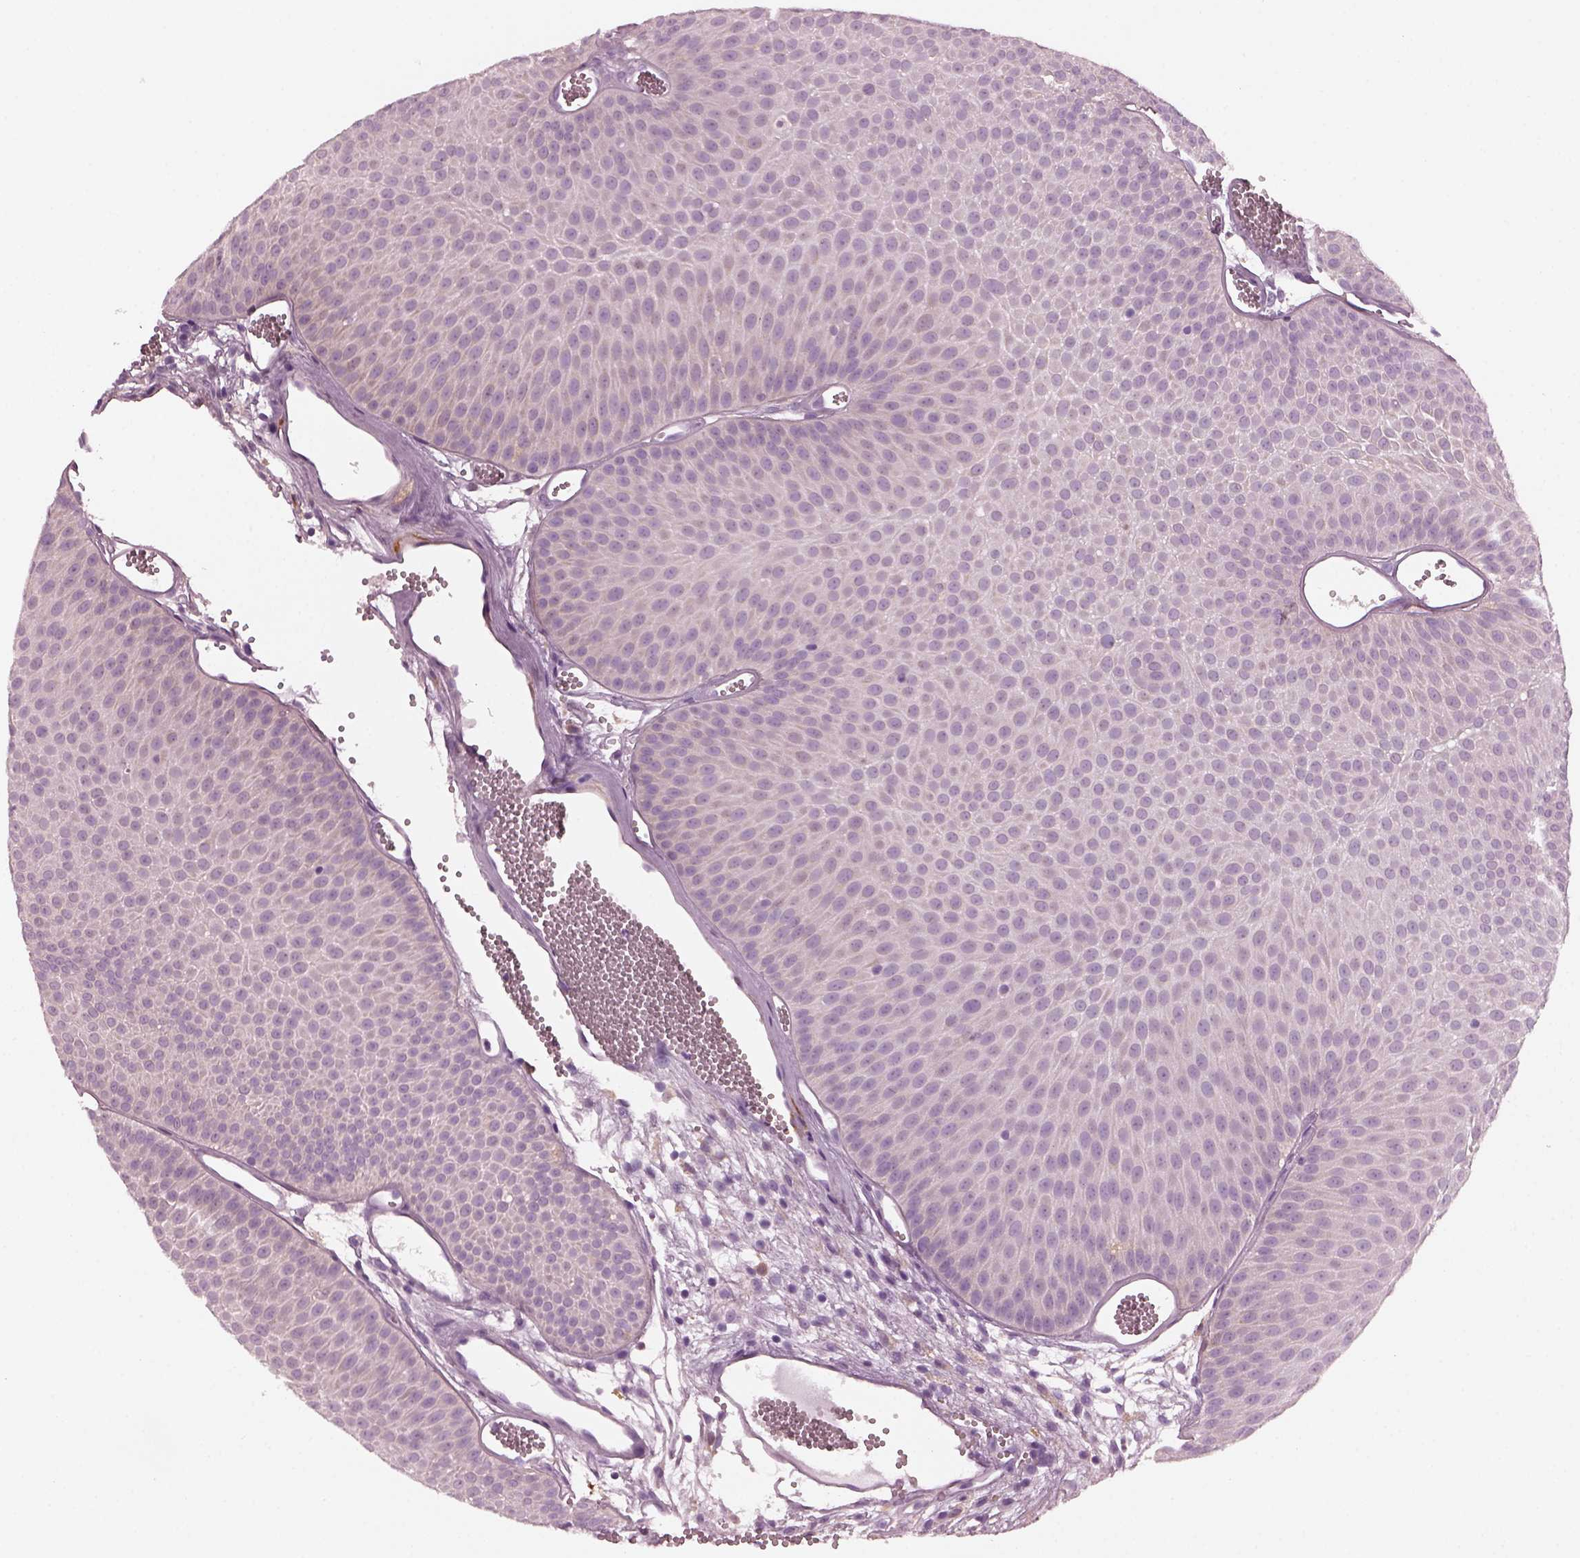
{"staining": {"intensity": "negative", "quantity": "none", "location": "none"}, "tissue": "urothelial cancer", "cell_type": "Tumor cells", "image_type": "cancer", "snomed": [{"axis": "morphology", "description": "Urothelial carcinoma, Low grade"}, {"axis": "topography", "description": "Urinary bladder"}], "caption": "This is an immunohistochemistry image of low-grade urothelial carcinoma. There is no positivity in tumor cells.", "gene": "SHTN1", "patient": {"sex": "male", "age": 52}}